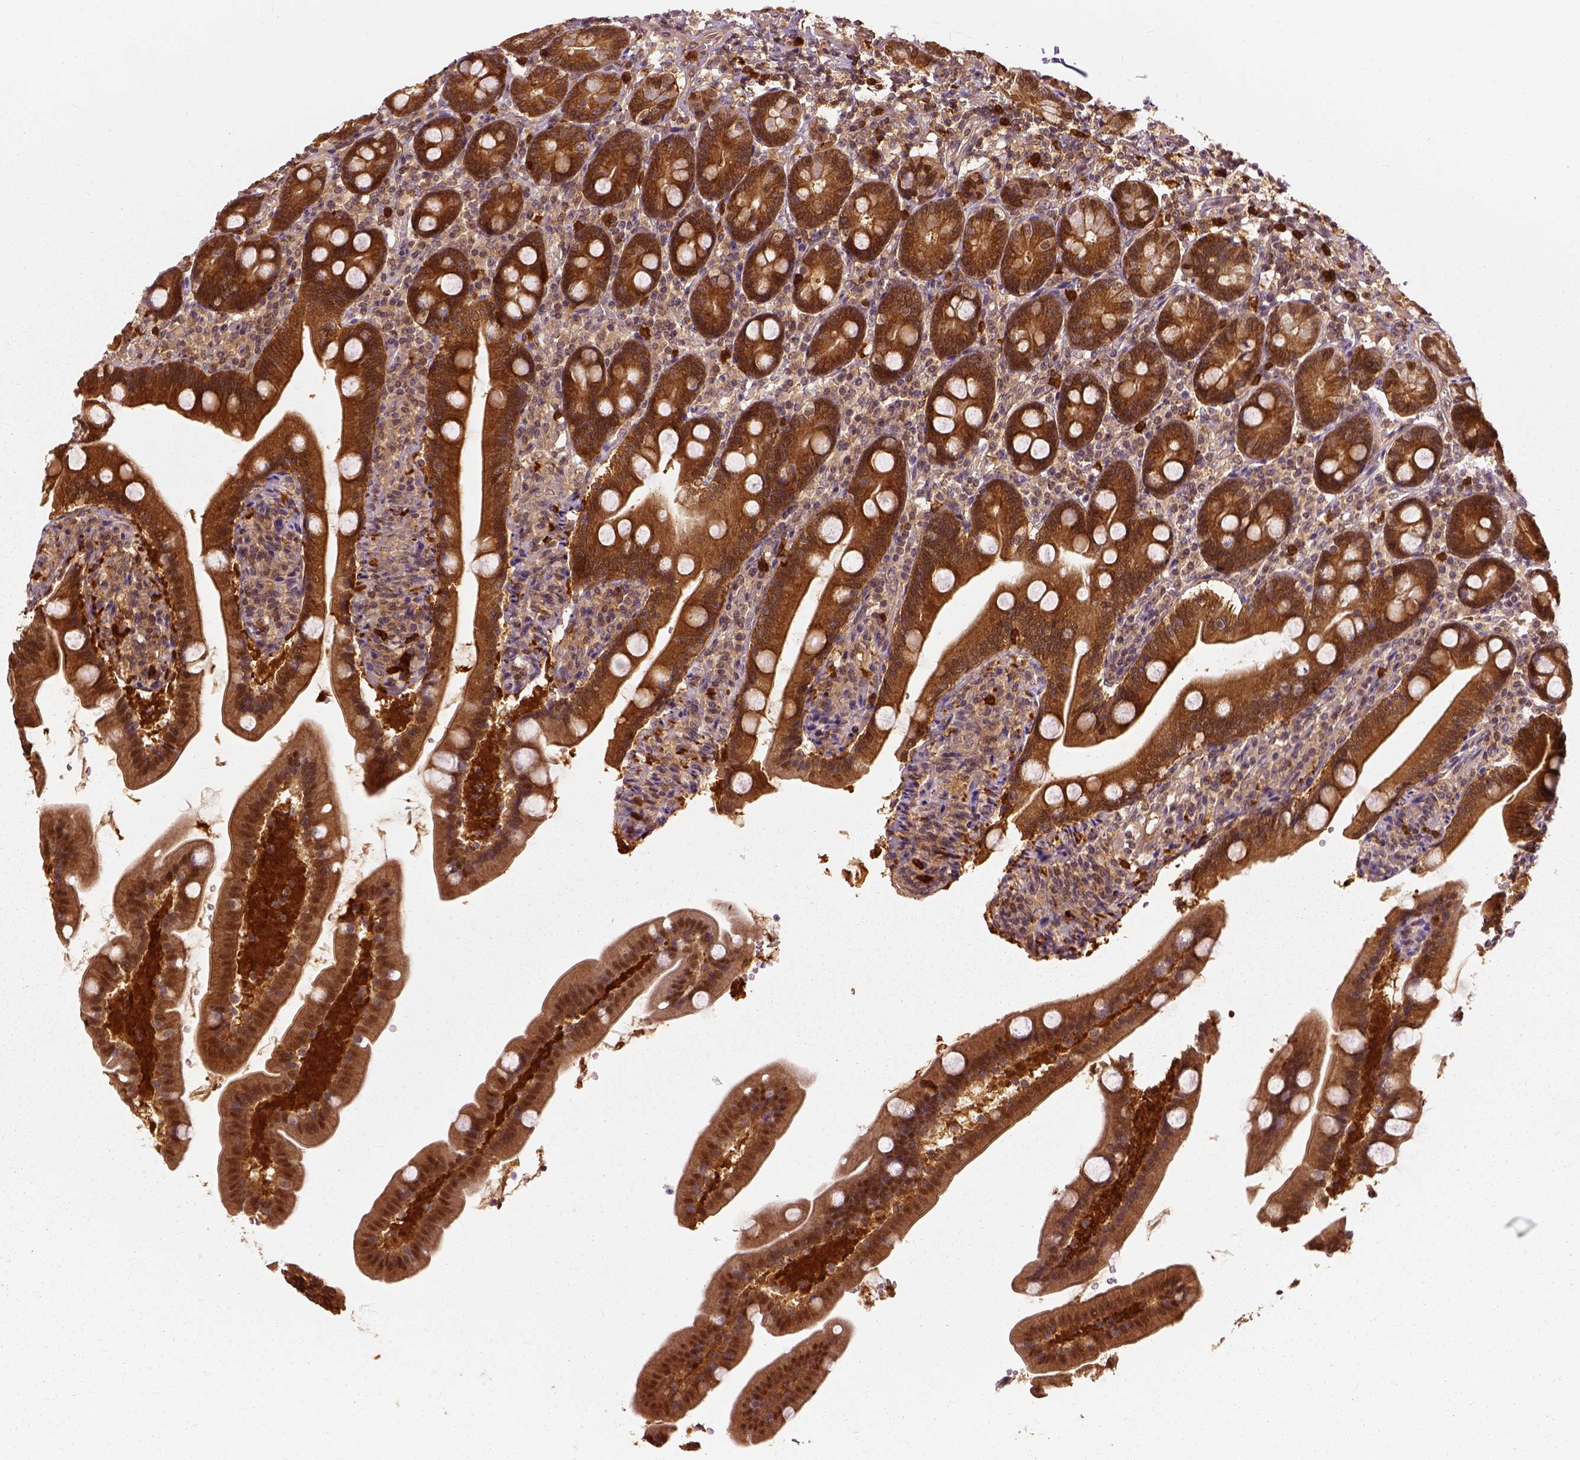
{"staining": {"intensity": "strong", "quantity": ">75%", "location": "cytoplasmic/membranous,nuclear"}, "tissue": "duodenum", "cell_type": "Glandular cells", "image_type": "normal", "snomed": [{"axis": "morphology", "description": "Normal tissue, NOS"}, {"axis": "topography", "description": "Duodenum"}], "caption": "Immunohistochemical staining of unremarkable human duodenum displays >75% levels of strong cytoplasmic/membranous,nuclear protein expression in about >75% of glandular cells. (DAB IHC, brown staining for protein, blue staining for nuclei).", "gene": "GPI", "patient": {"sex": "female", "age": 67}}